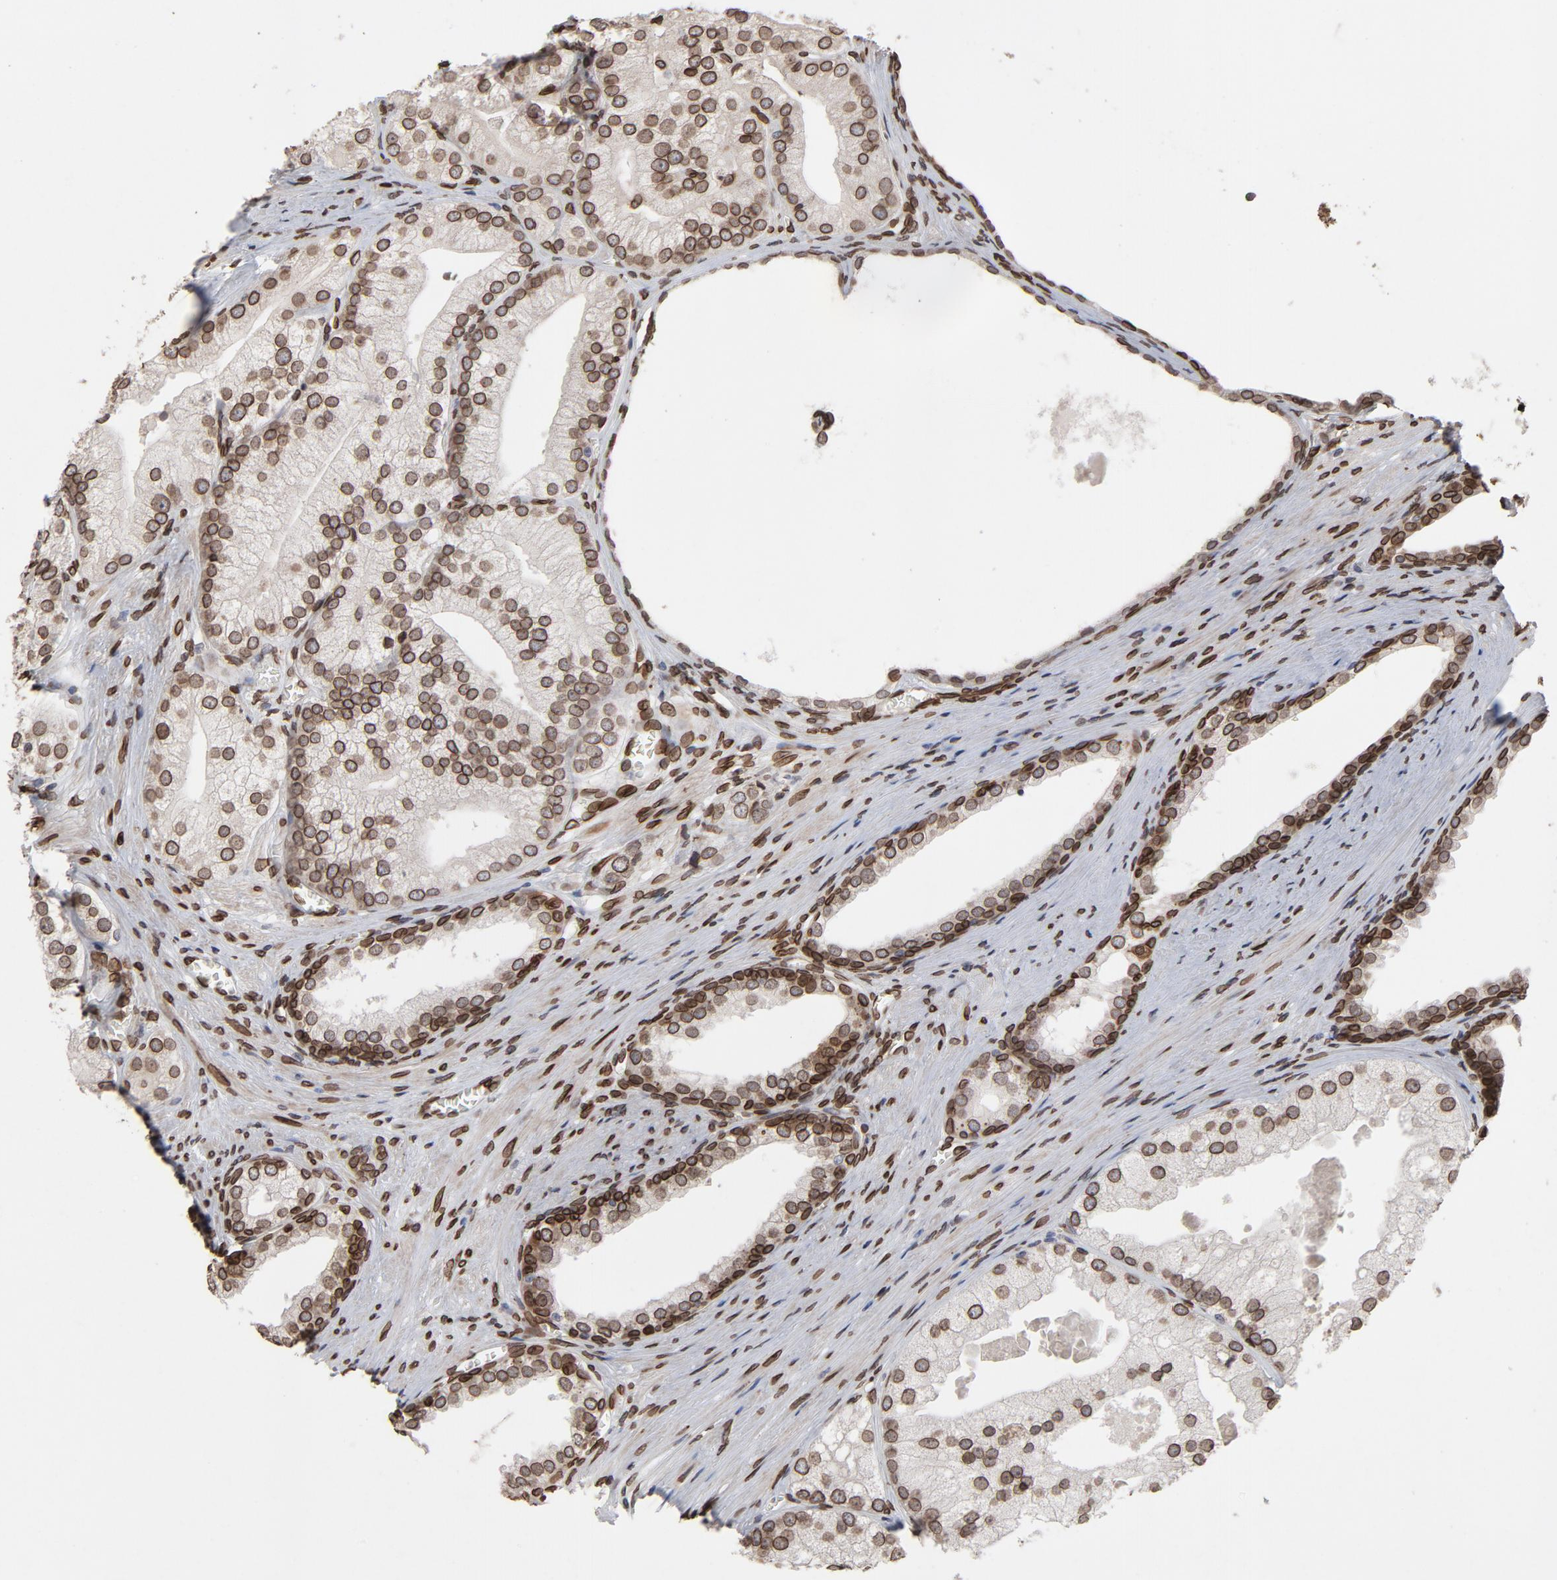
{"staining": {"intensity": "moderate", "quantity": ">75%", "location": "cytoplasmic/membranous,nuclear"}, "tissue": "prostate cancer", "cell_type": "Tumor cells", "image_type": "cancer", "snomed": [{"axis": "morphology", "description": "Adenocarcinoma, Low grade"}, {"axis": "topography", "description": "Prostate"}], "caption": "IHC (DAB (3,3'-diaminobenzidine)) staining of human prostate adenocarcinoma (low-grade) displays moderate cytoplasmic/membranous and nuclear protein staining in approximately >75% of tumor cells.", "gene": "LMNA", "patient": {"sex": "male", "age": 69}}